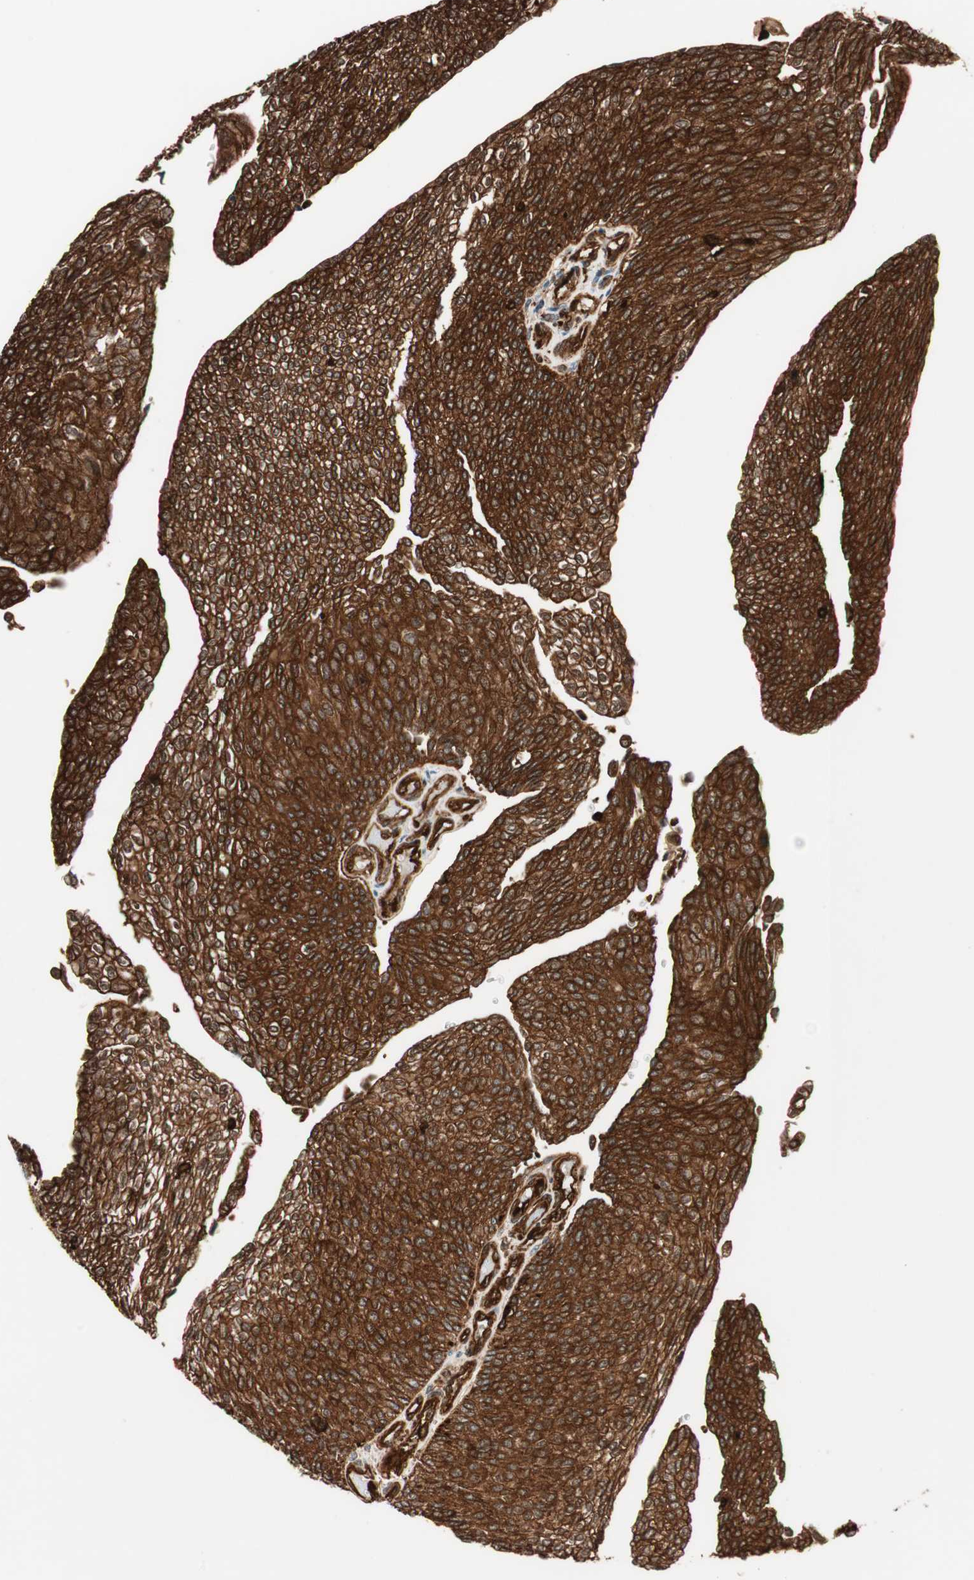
{"staining": {"intensity": "strong", "quantity": ">75%", "location": "cytoplasmic/membranous"}, "tissue": "urothelial cancer", "cell_type": "Tumor cells", "image_type": "cancer", "snomed": [{"axis": "morphology", "description": "Urothelial carcinoma, Low grade"}, {"axis": "topography", "description": "Urinary bladder"}], "caption": "Immunohistochemistry (IHC) staining of urothelial cancer, which exhibits high levels of strong cytoplasmic/membranous expression in approximately >75% of tumor cells indicating strong cytoplasmic/membranous protein staining. The staining was performed using DAB (brown) for protein detection and nuclei were counterstained in hematoxylin (blue).", "gene": "VASP", "patient": {"sex": "female", "age": 79}}